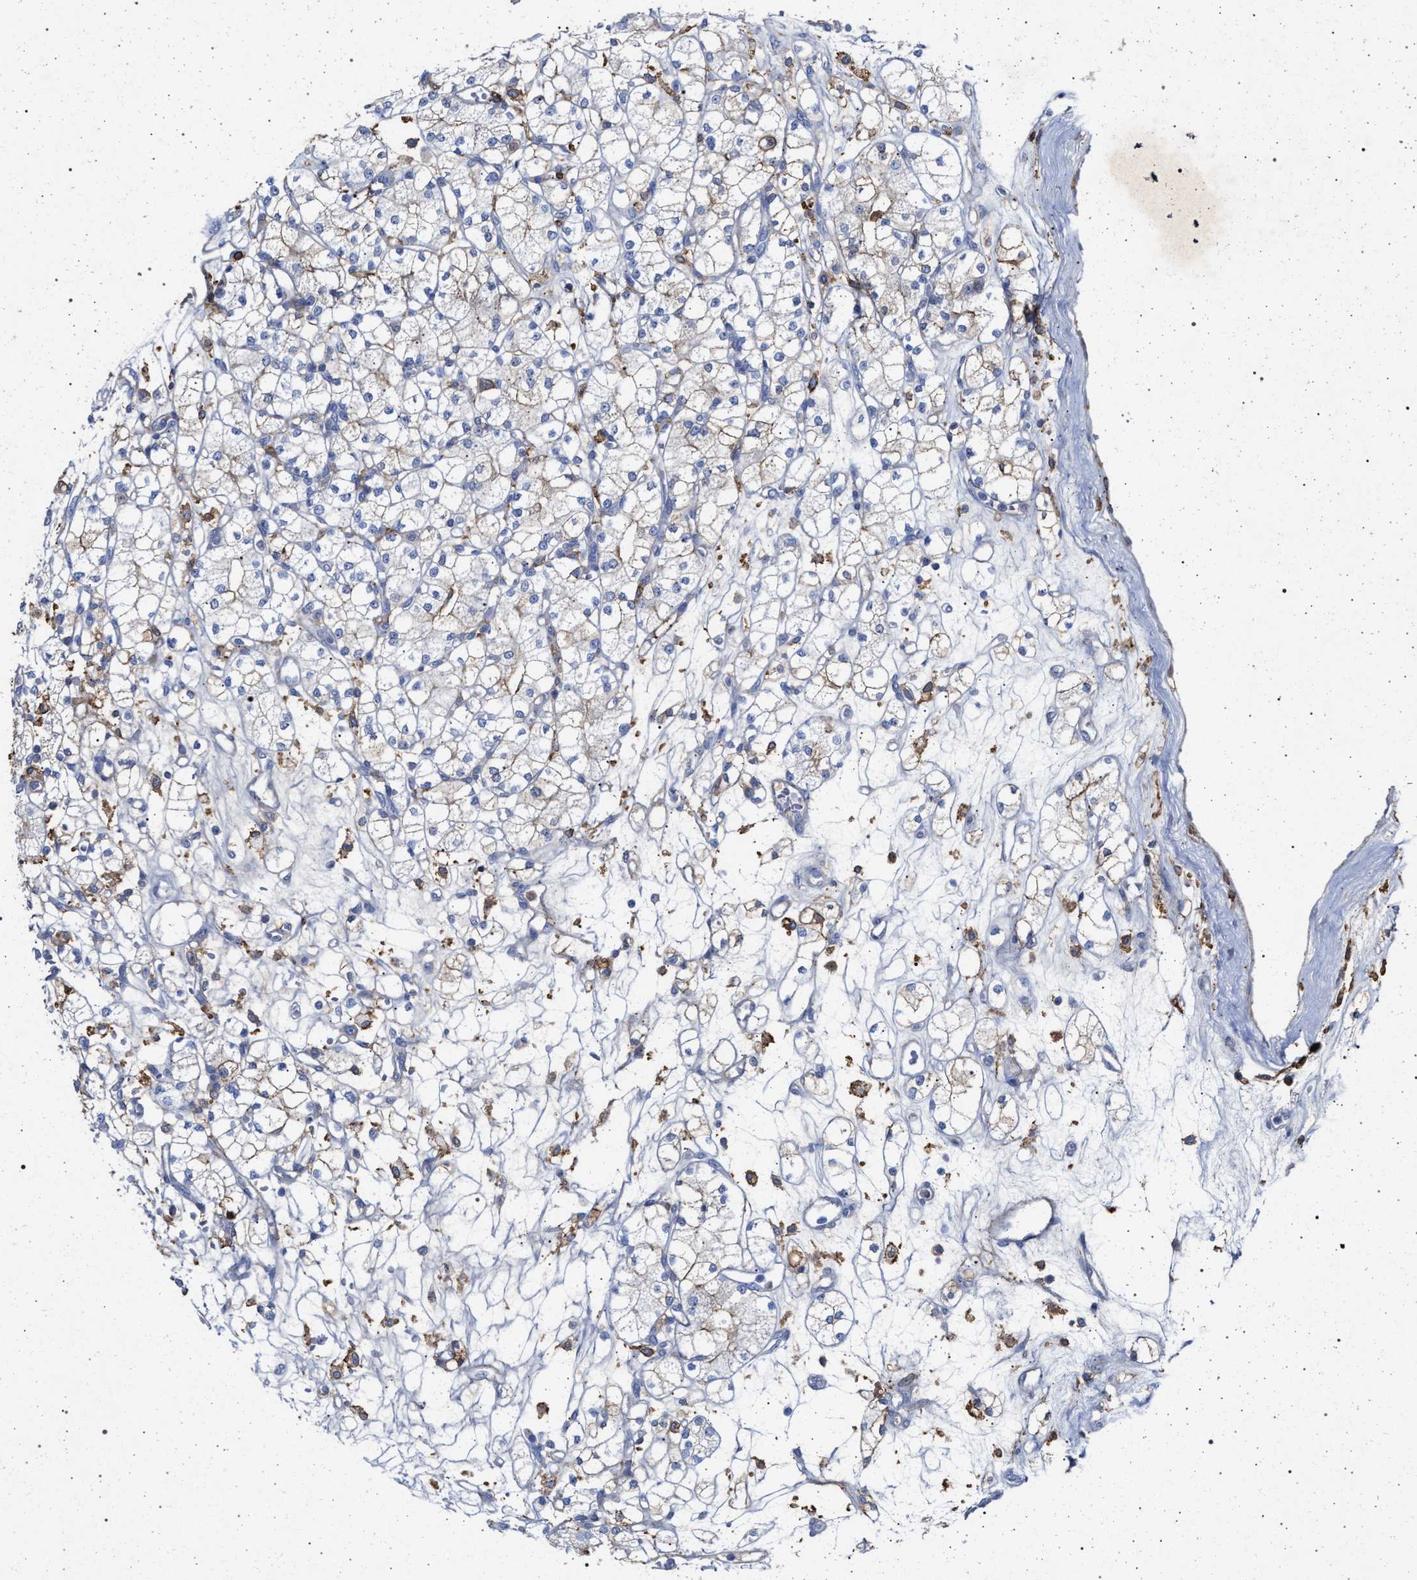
{"staining": {"intensity": "weak", "quantity": "<25%", "location": "cytoplasmic/membranous"}, "tissue": "renal cancer", "cell_type": "Tumor cells", "image_type": "cancer", "snomed": [{"axis": "morphology", "description": "Adenocarcinoma, NOS"}, {"axis": "topography", "description": "Kidney"}], "caption": "A micrograph of renal adenocarcinoma stained for a protein shows no brown staining in tumor cells.", "gene": "PLG", "patient": {"sex": "male", "age": 77}}